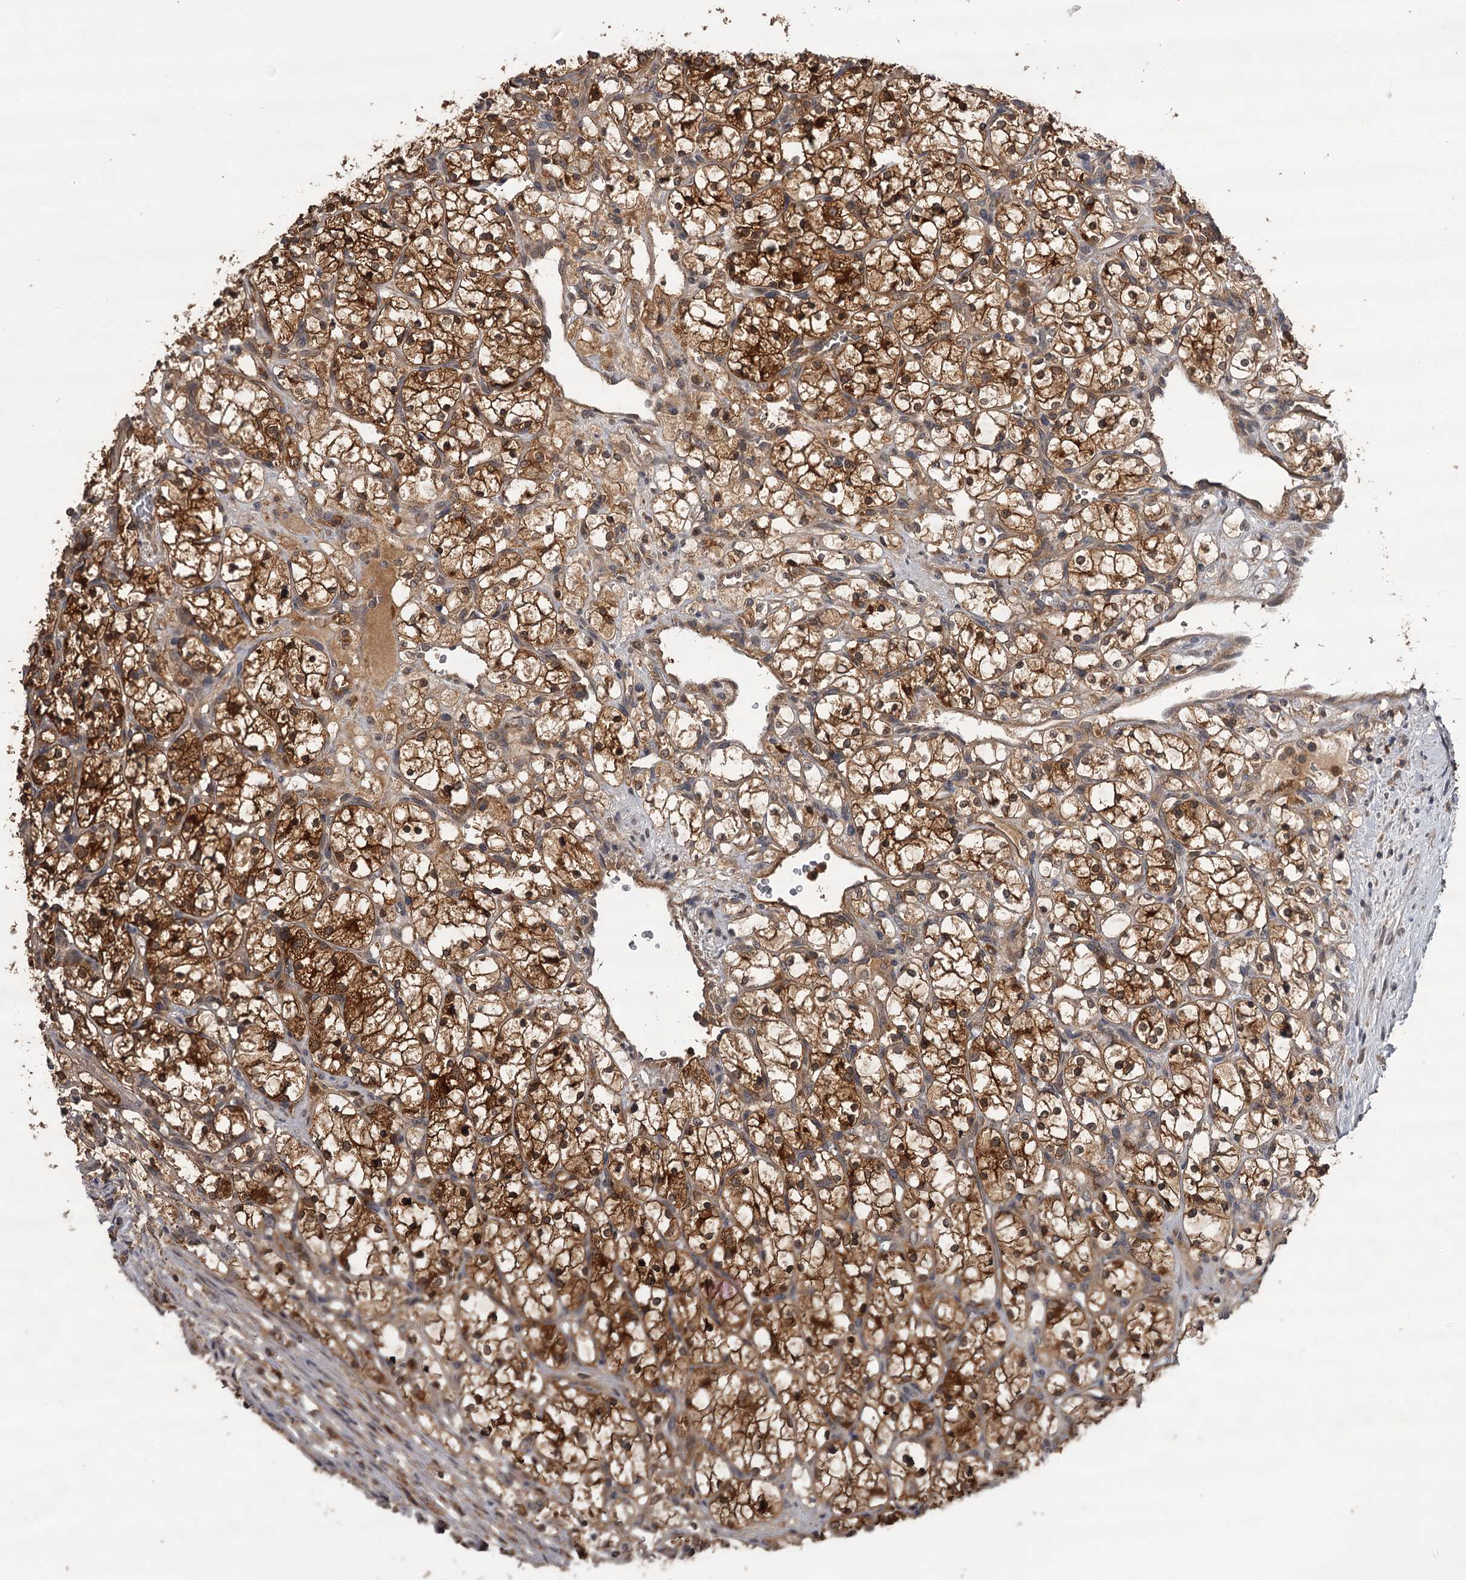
{"staining": {"intensity": "strong", "quantity": ">75%", "location": "cytoplasmic/membranous"}, "tissue": "renal cancer", "cell_type": "Tumor cells", "image_type": "cancer", "snomed": [{"axis": "morphology", "description": "Adenocarcinoma, NOS"}, {"axis": "topography", "description": "Kidney"}], "caption": "Immunohistochemical staining of human adenocarcinoma (renal) shows strong cytoplasmic/membranous protein staining in about >75% of tumor cells. The staining was performed using DAB to visualize the protein expression in brown, while the nuclei were stained in blue with hematoxylin (Magnification: 20x).", "gene": "TTC12", "patient": {"sex": "female", "age": 69}}